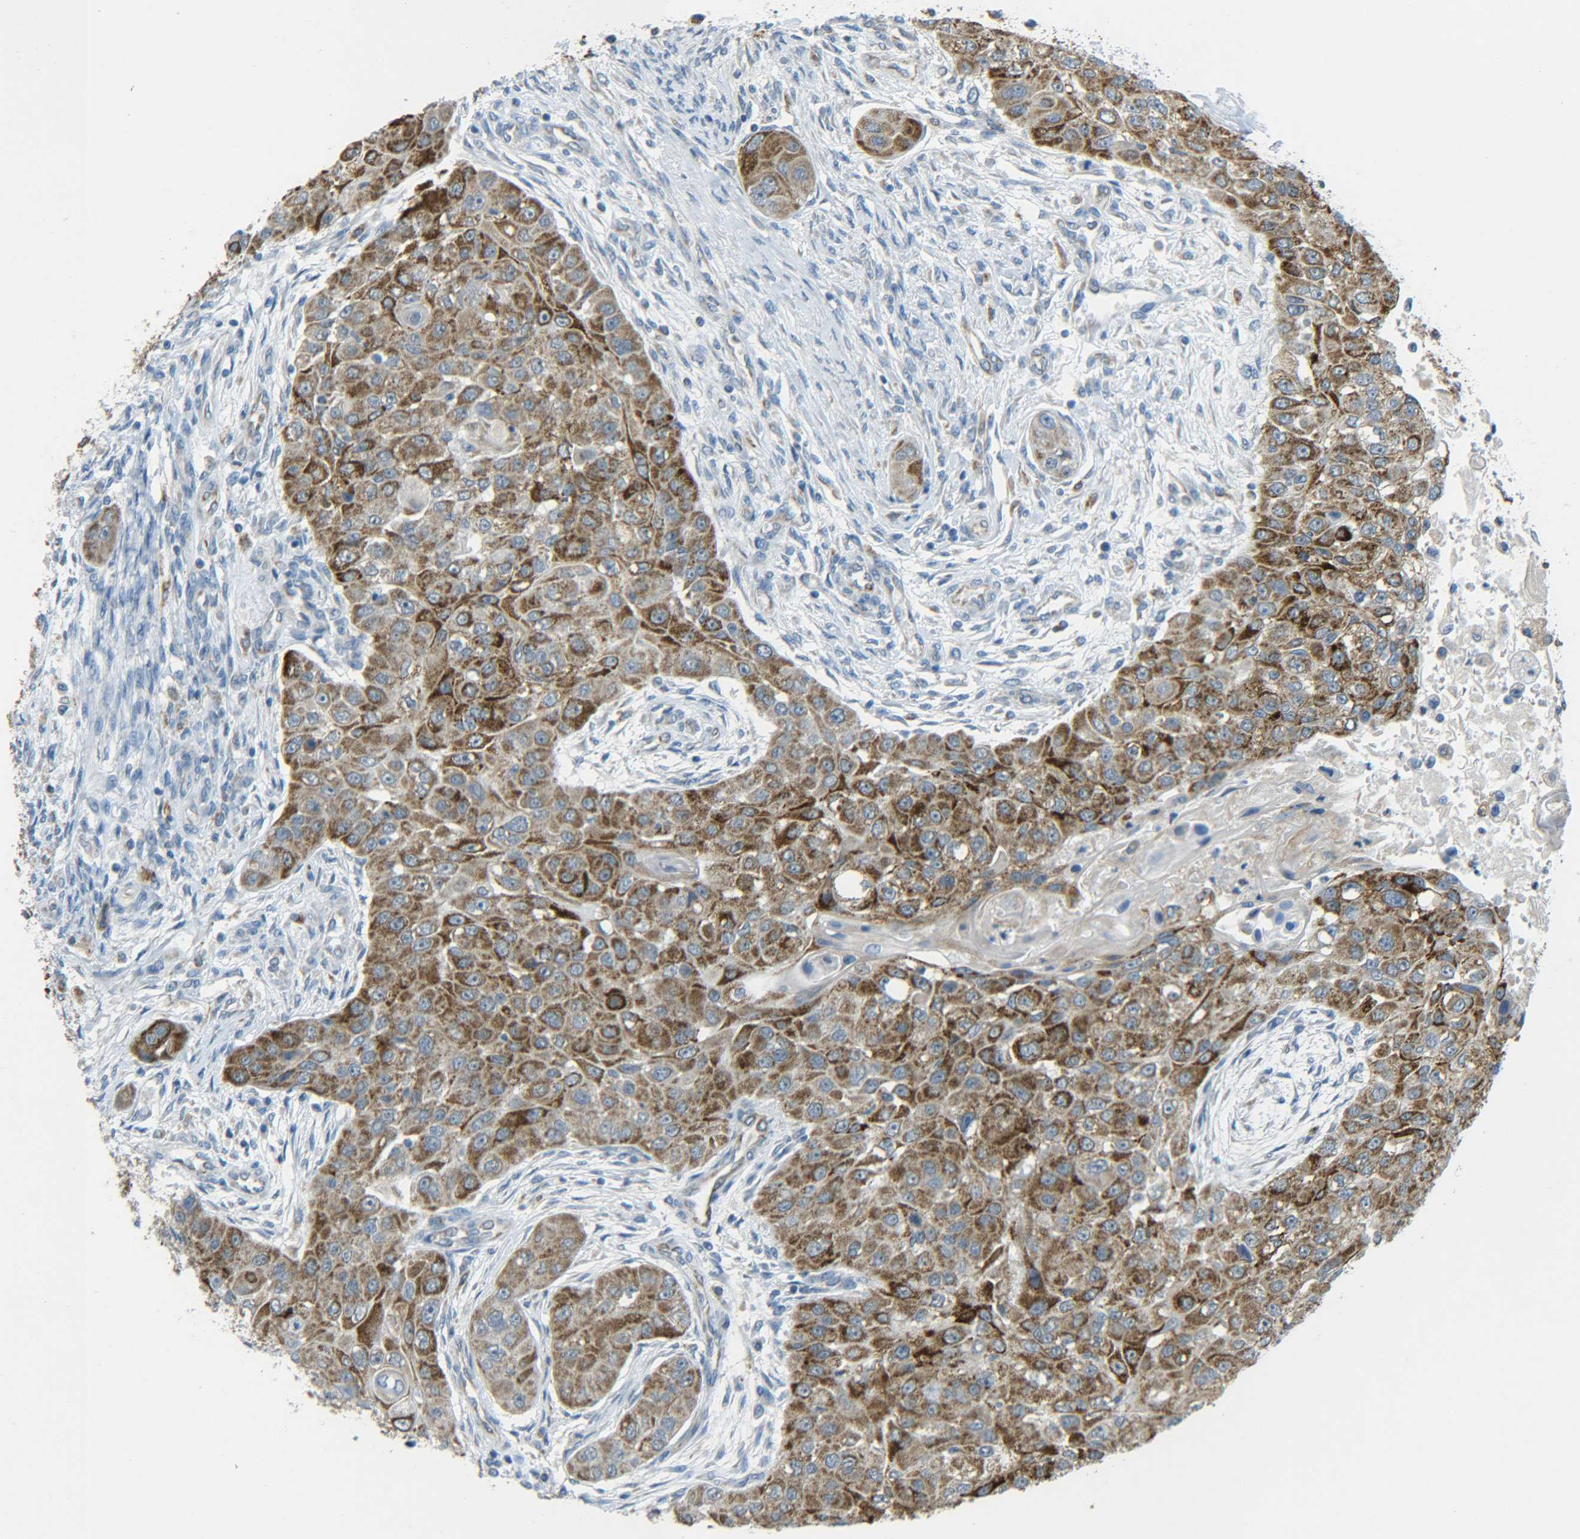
{"staining": {"intensity": "moderate", "quantity": ">75%", "location": "cytoplasmic/membranous"}, "tissue": "head and neck cancer", "cell_type": "Tumor cells", "image_type": "cancer", "snomed": [{"axis": "morphology", "description": "Normal tissue, NOS"}, {"axis": "morphology", "description": "Squamous cell carcinoma, NOS"}, {"axis": "topography", "description": "Skeletal muscle"}, {"axis": "topography", "description": "Head-Neck"}], "caption": "Head and neck cancer (squamous cell carcinoma) stained with a brown dye demonstrates moderate cytoplasmic/membranous positive staining in about >75% of tumor cells.", "gene": "CYB5R1", "patient": {"sex": "male", "age": 51}}